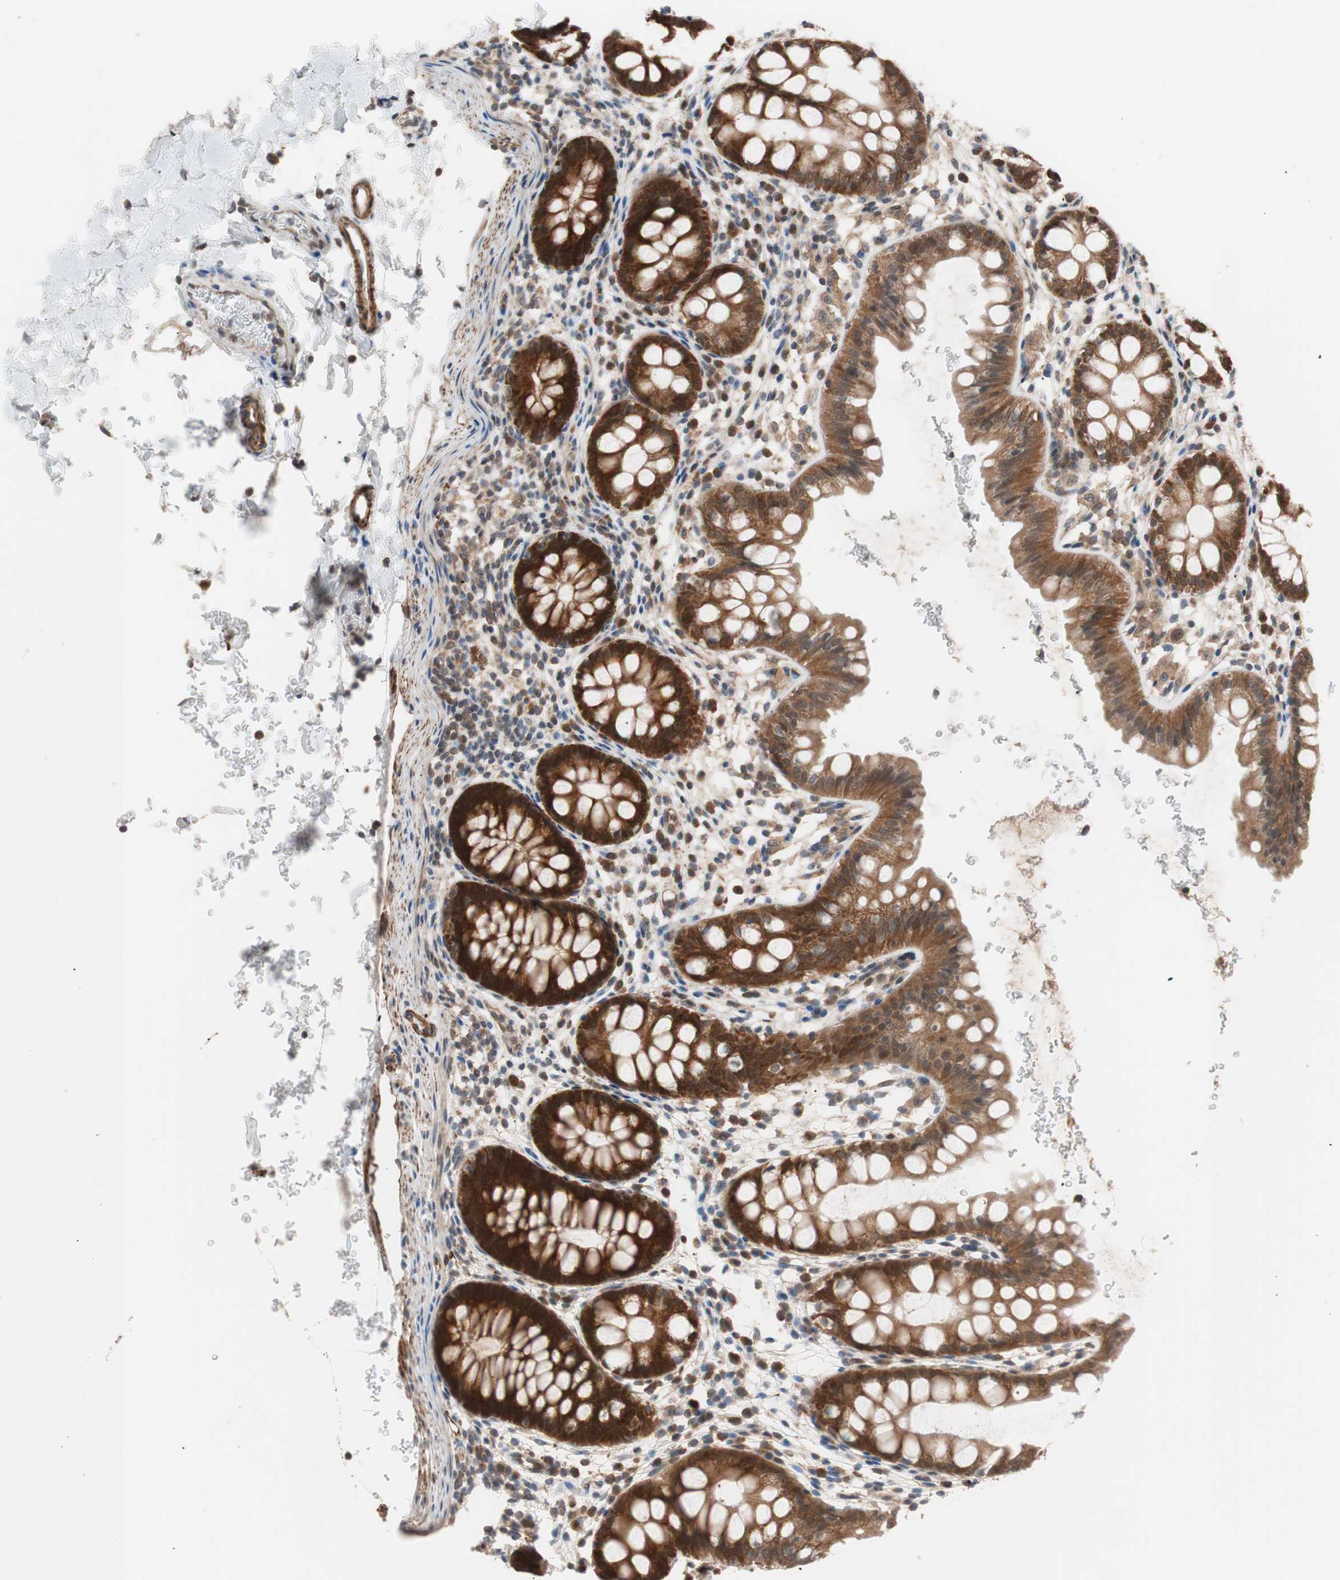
{"staining": {"intensity": "strong", "quantity": ">75%", "location": "cytoplasmic/membranous"}, "tissue": "rectum", "cell_type": "Glandular cells", "image_type": "normal", "snomed": [{"axis": "morphology", "description": "Normal tissue, NOS"}, {"axis": "topography", "description": "Rectum"}], "caption": "Protein staining reveals strong cytoplasmic/membranous staining in approximately >75% of glandular cells in benign rectum.", "gene": "HMBS", "patient": {"sex": "female", "age": 24}}